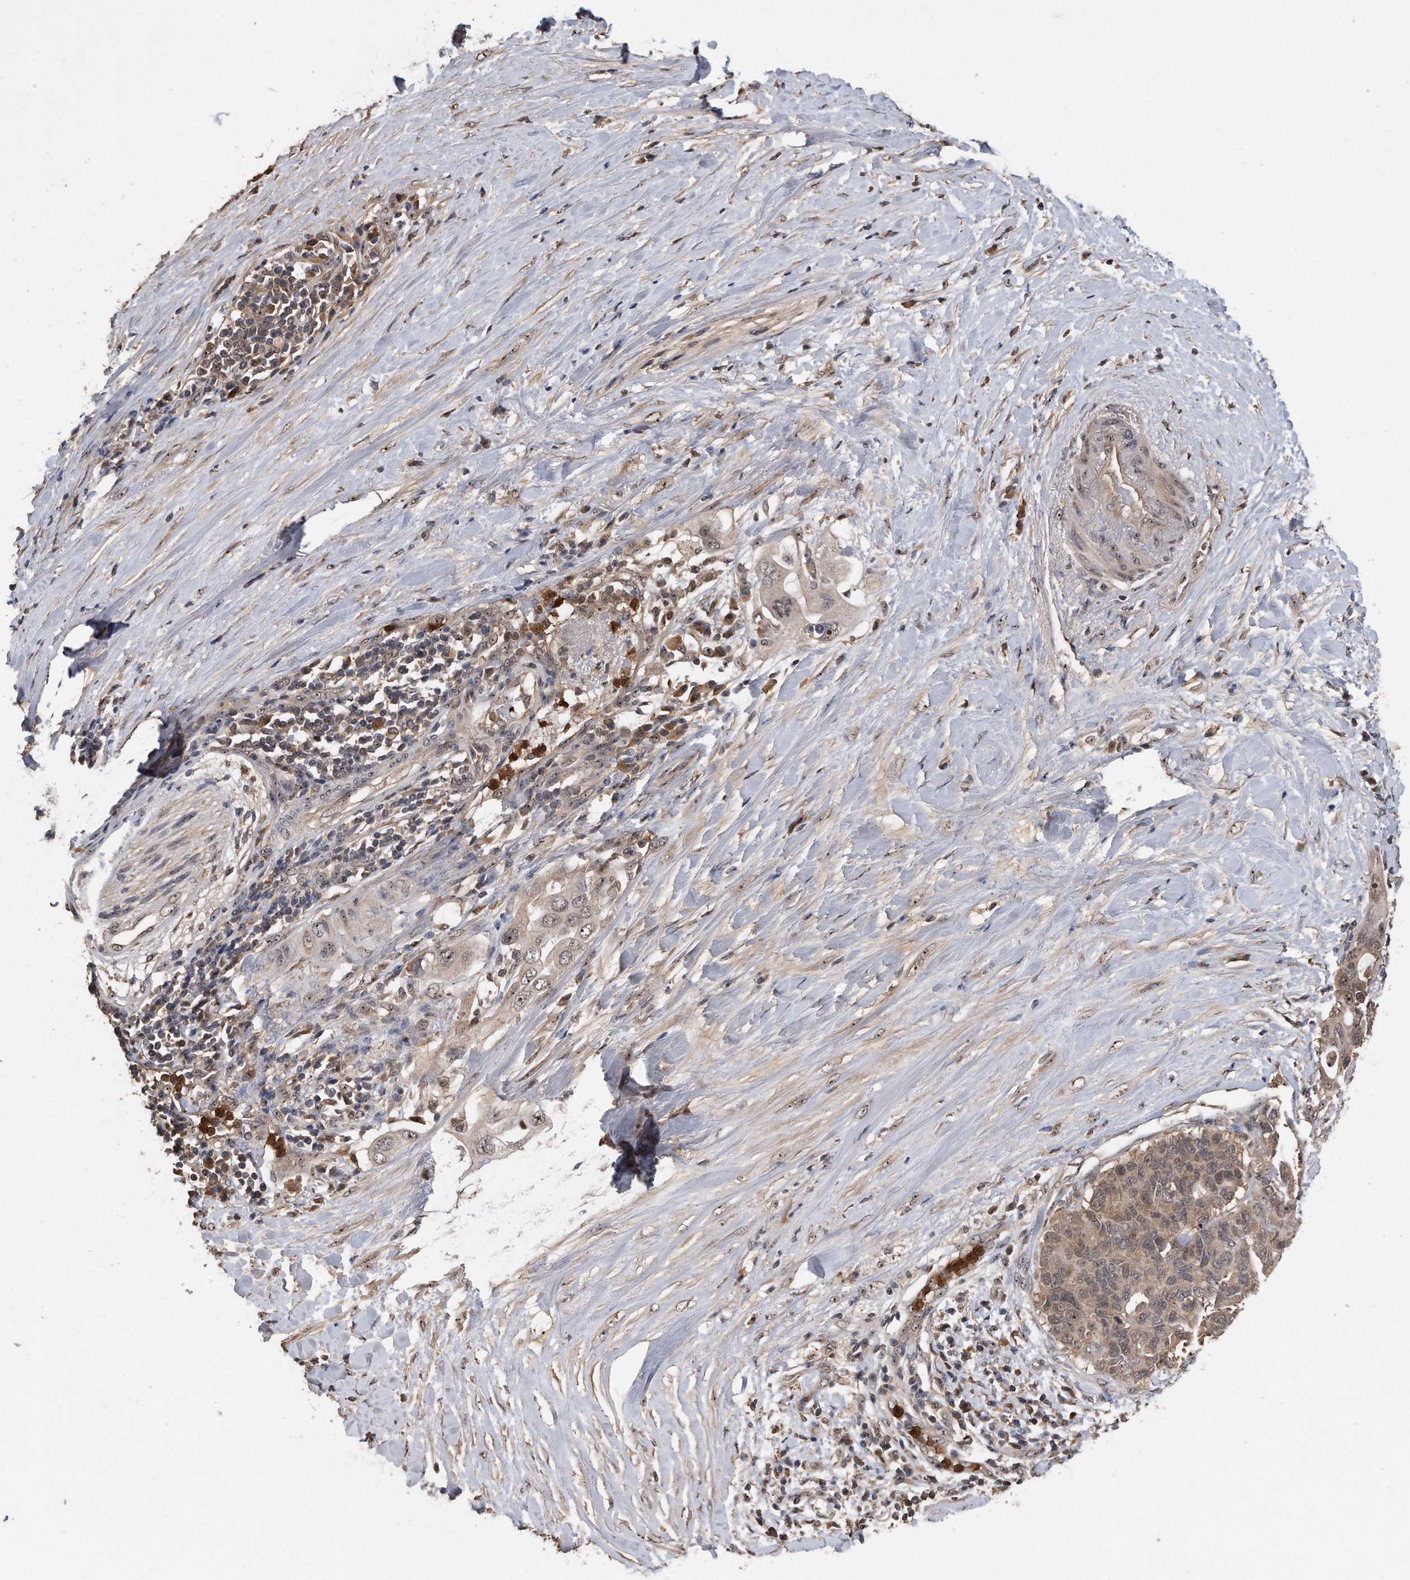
{"staining": {"intensity": "weak", "quantity": ">75%", "location": "cytoplasmic/membranous,nuclear"}, "tissue": "pancreatic cancer", "cell_type": "Tumor cells", "image_type": "cancer", "snomed": [{"axis": "morphology", "description": "Adenocarcinoma, NOS"}, {"axis": "topography", "description": "Pancreas"}], "caption": "Protein analysis of pancreatic adenocarcinoma tissue displays weak cytoplasmic/membranous and nuclear expression in approximately >75% of tumor cells.", "gene": "PELO", "patient": {"sex": "female", "age": 56}}